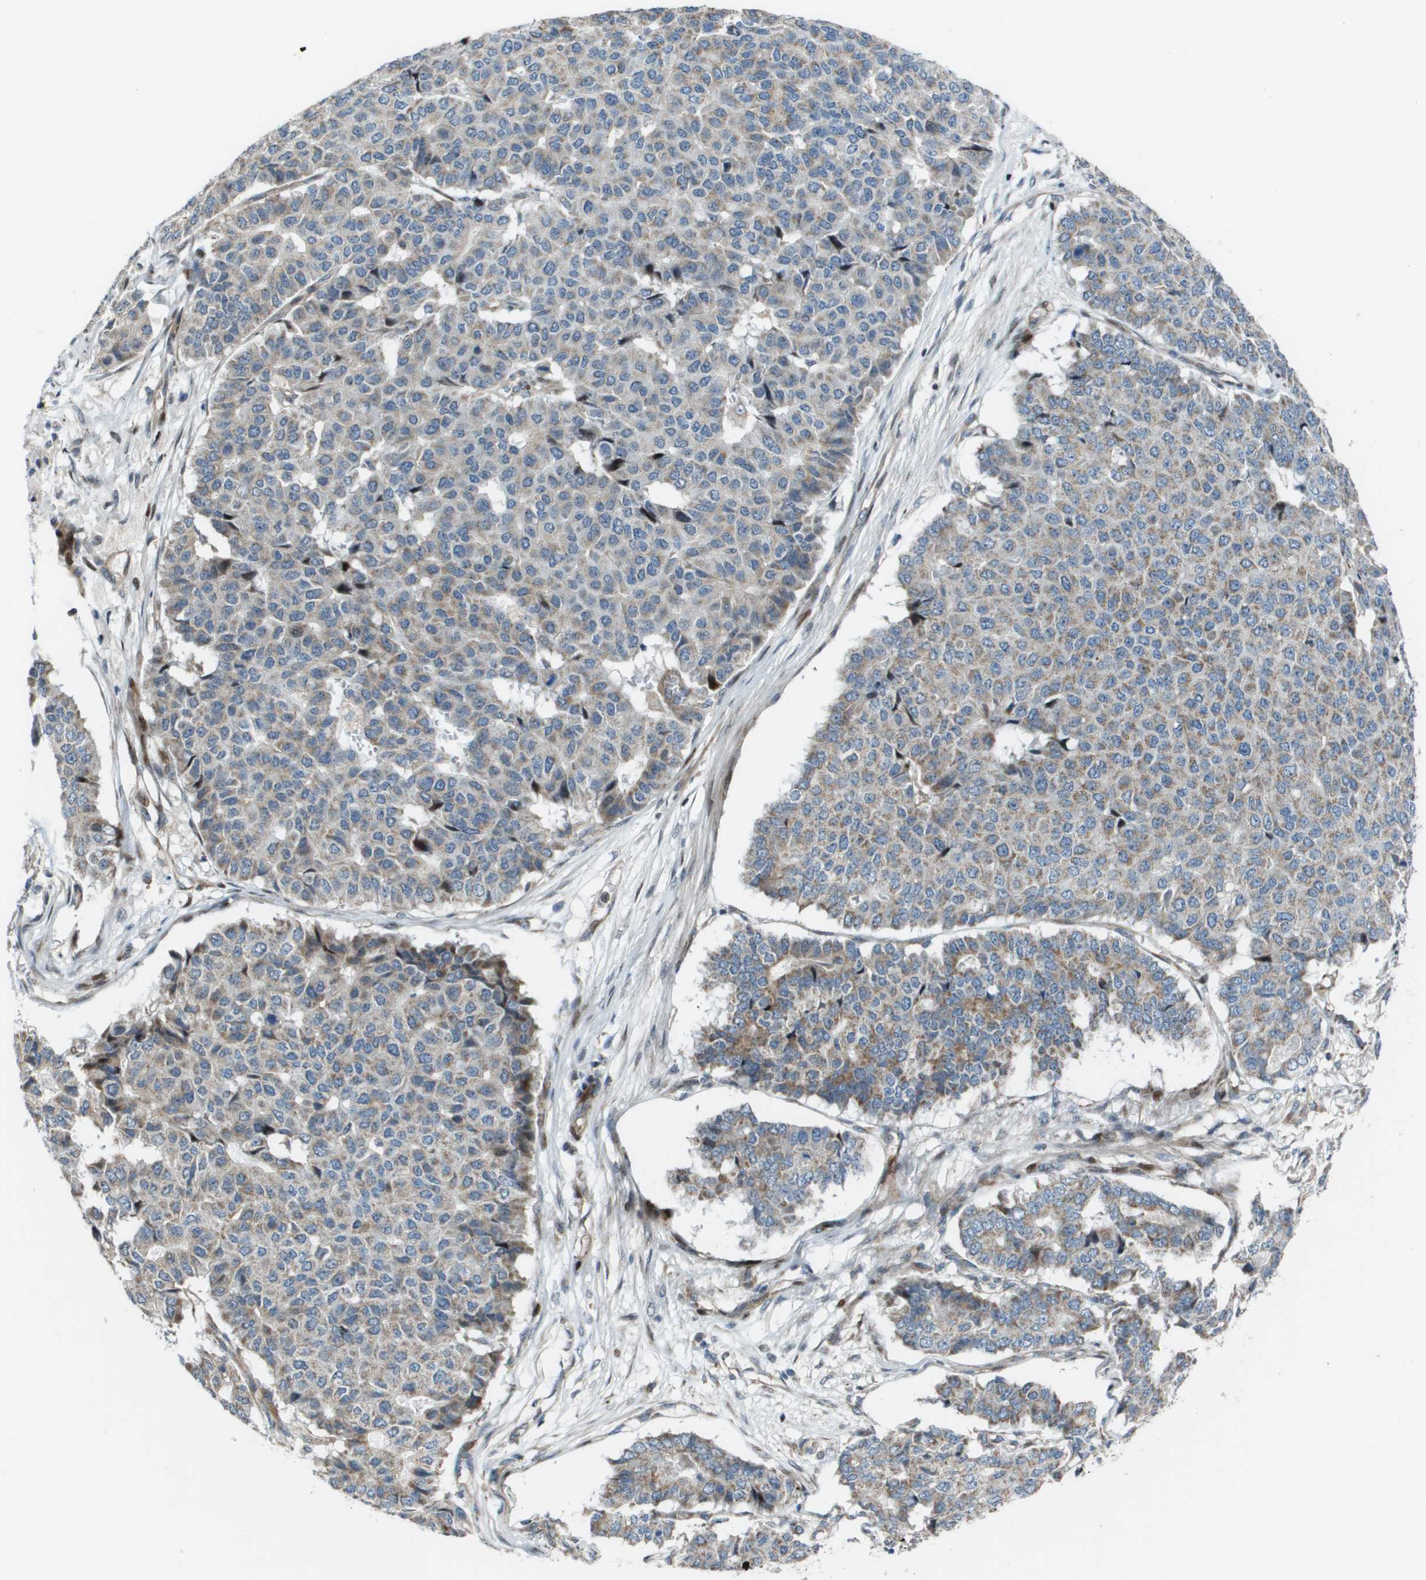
{"staining": {"intensity": "weak", "quantity": "<25%", "location": "cytoplasmic/membranous"}, "tissue": "pancreatic cancer", "cell_type": "Tumor cells", "image_type": "cancer", "snomed": [{"axis": "morphology", "description": "Adenocarcinoma, NOS"}, {"axis": "topography", "description": "Pancreas"}], "caption": "High magnification brightfield microscopy of pancreatic cancer stained with DAB (brown) and counterstained with hematoxylin (blue): tumor cells show no significant expression.", "gene": "MGAT3", "patient": {"sex": "male", "age": 50}}